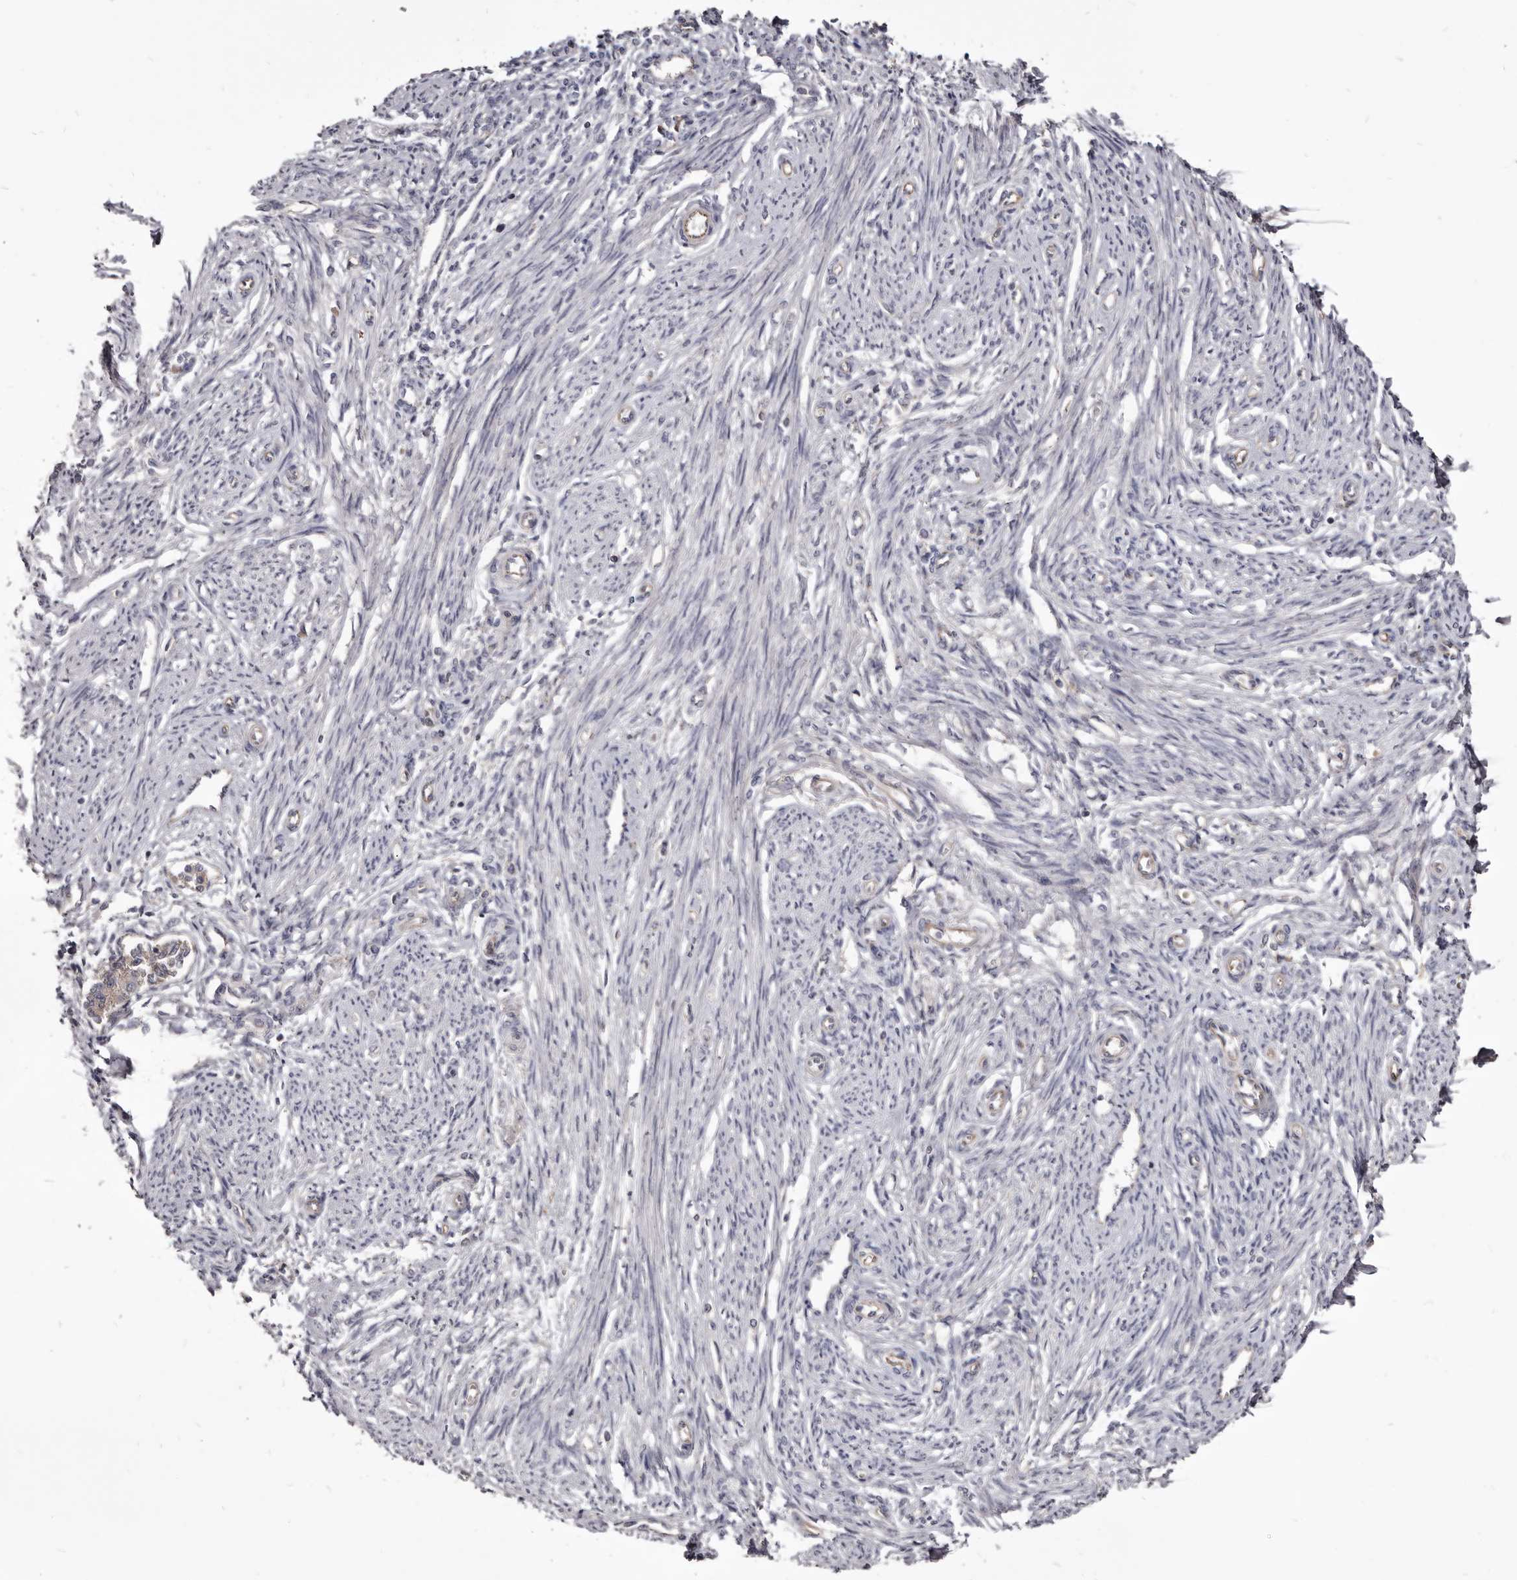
{"staining": {"intensity": "moderate", "quantity": "25%-75%", "location": "cytoplasmic/membranous"}, "tissue": "endometrium", "cell_type": "Cells in endometrial stroma", "image_type": "normal", "snomed": [{"axis": "morphology", "description": "Normal tissue, NOS"}, {"axis": "topography", "description": "Endometrium"}], "caption": "DAB immunohistochemical staining of benign human endometrium exhibits moderate cytoplasmic/membranous protein expression in about 25%-75% of cells in endometrial stroma. (DAB = brown stain, brightfield microscopy at high magnification).", "gene": "FAS", "patient": {"sex": "female", "age": 56}}